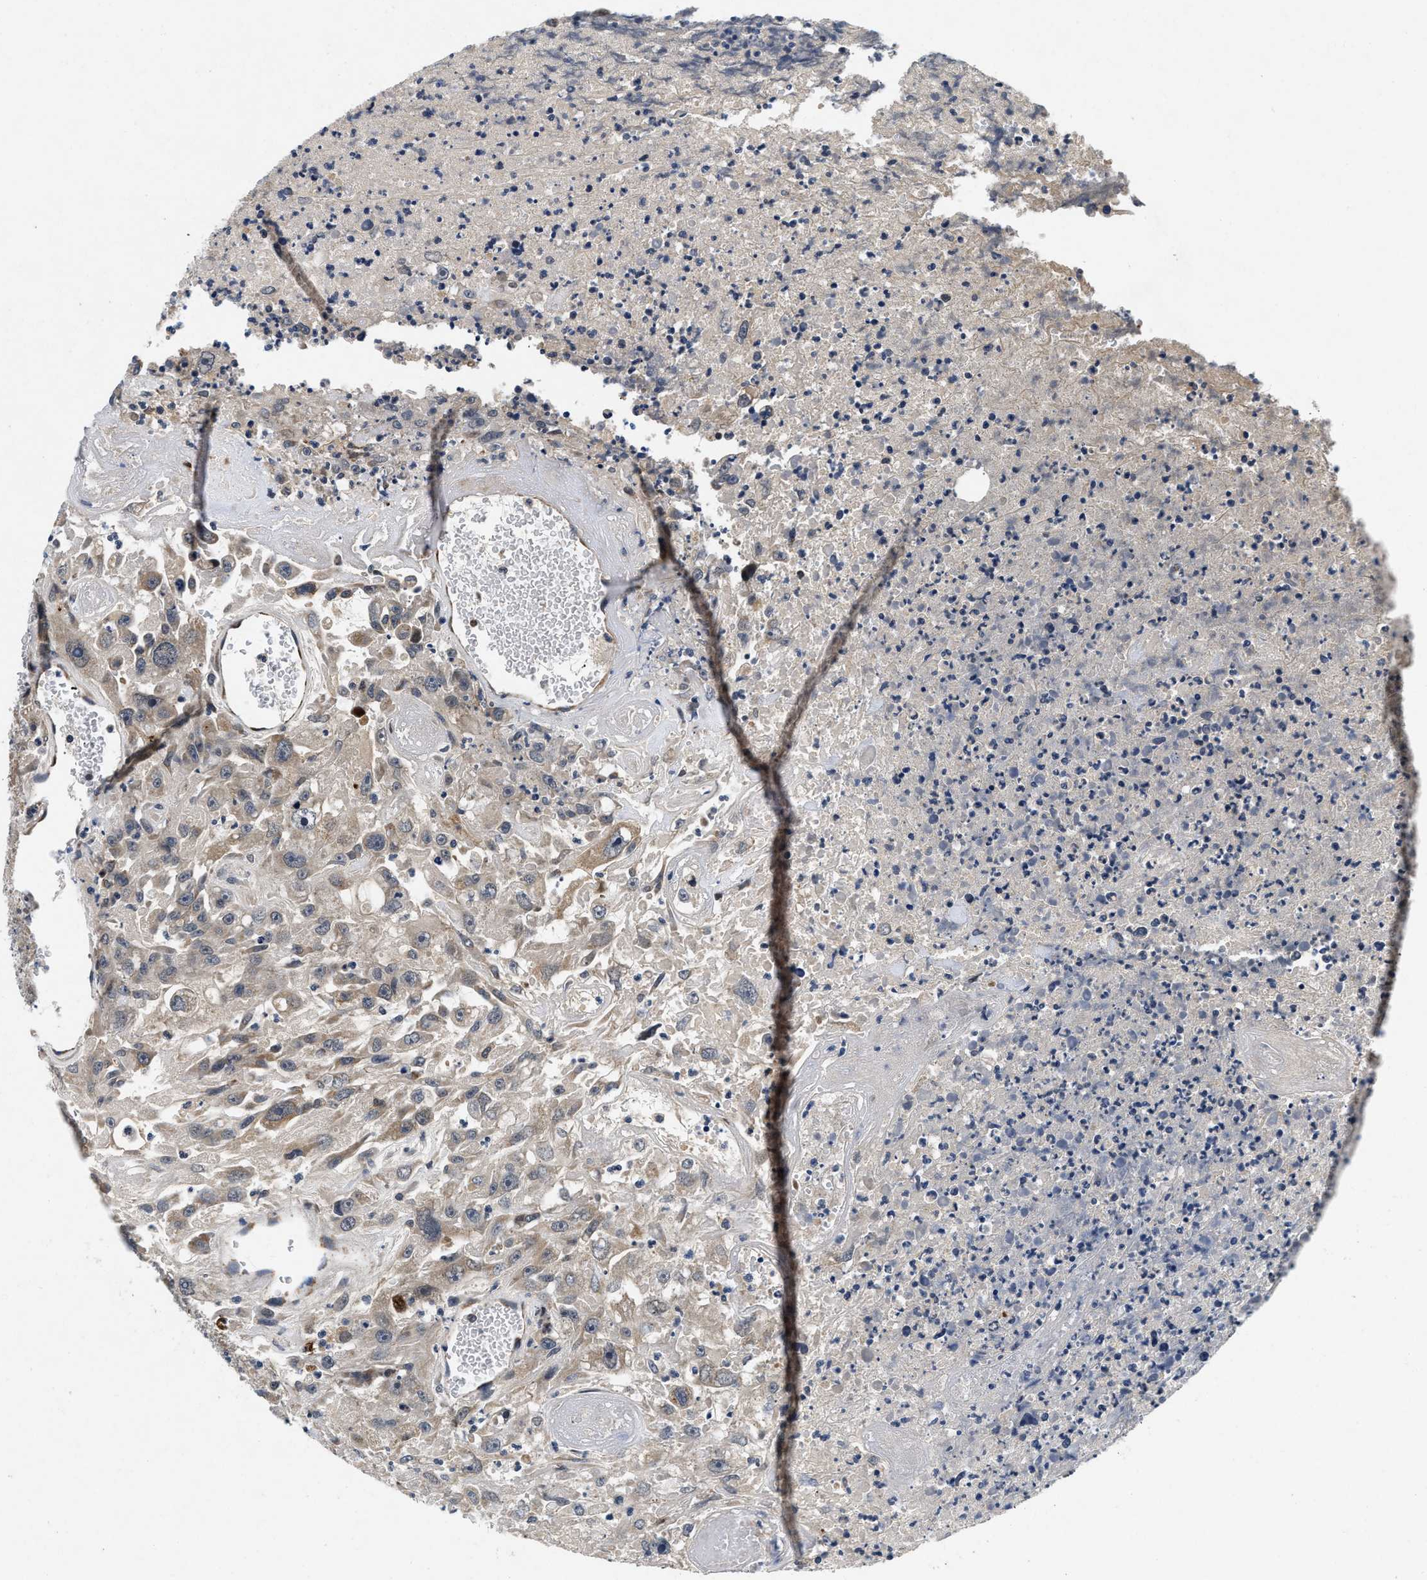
{"staining": {"intensity": "weak", "quantity": ">75%", "location": "cytoplasmic/membranous"}, "tissue": "urothelial cancer", "cell_type": "Tumor cells", "image_type": "cancer", "snomed": [{"axis": "morphology", "description": "Urothelial carcinoma, High grade"}, {"axis": "topography", "description": "Urinary bladder"}], "caption": "High-power microscopy captured an immunohistochemistry (IHC) histopathology image of urothelial cancer, revealing weak cytoplasmic/membranous expression in approximately >75% of tumor cells.", "gene": "PDP1", "patient": {"sex": "male", "age": 46}}